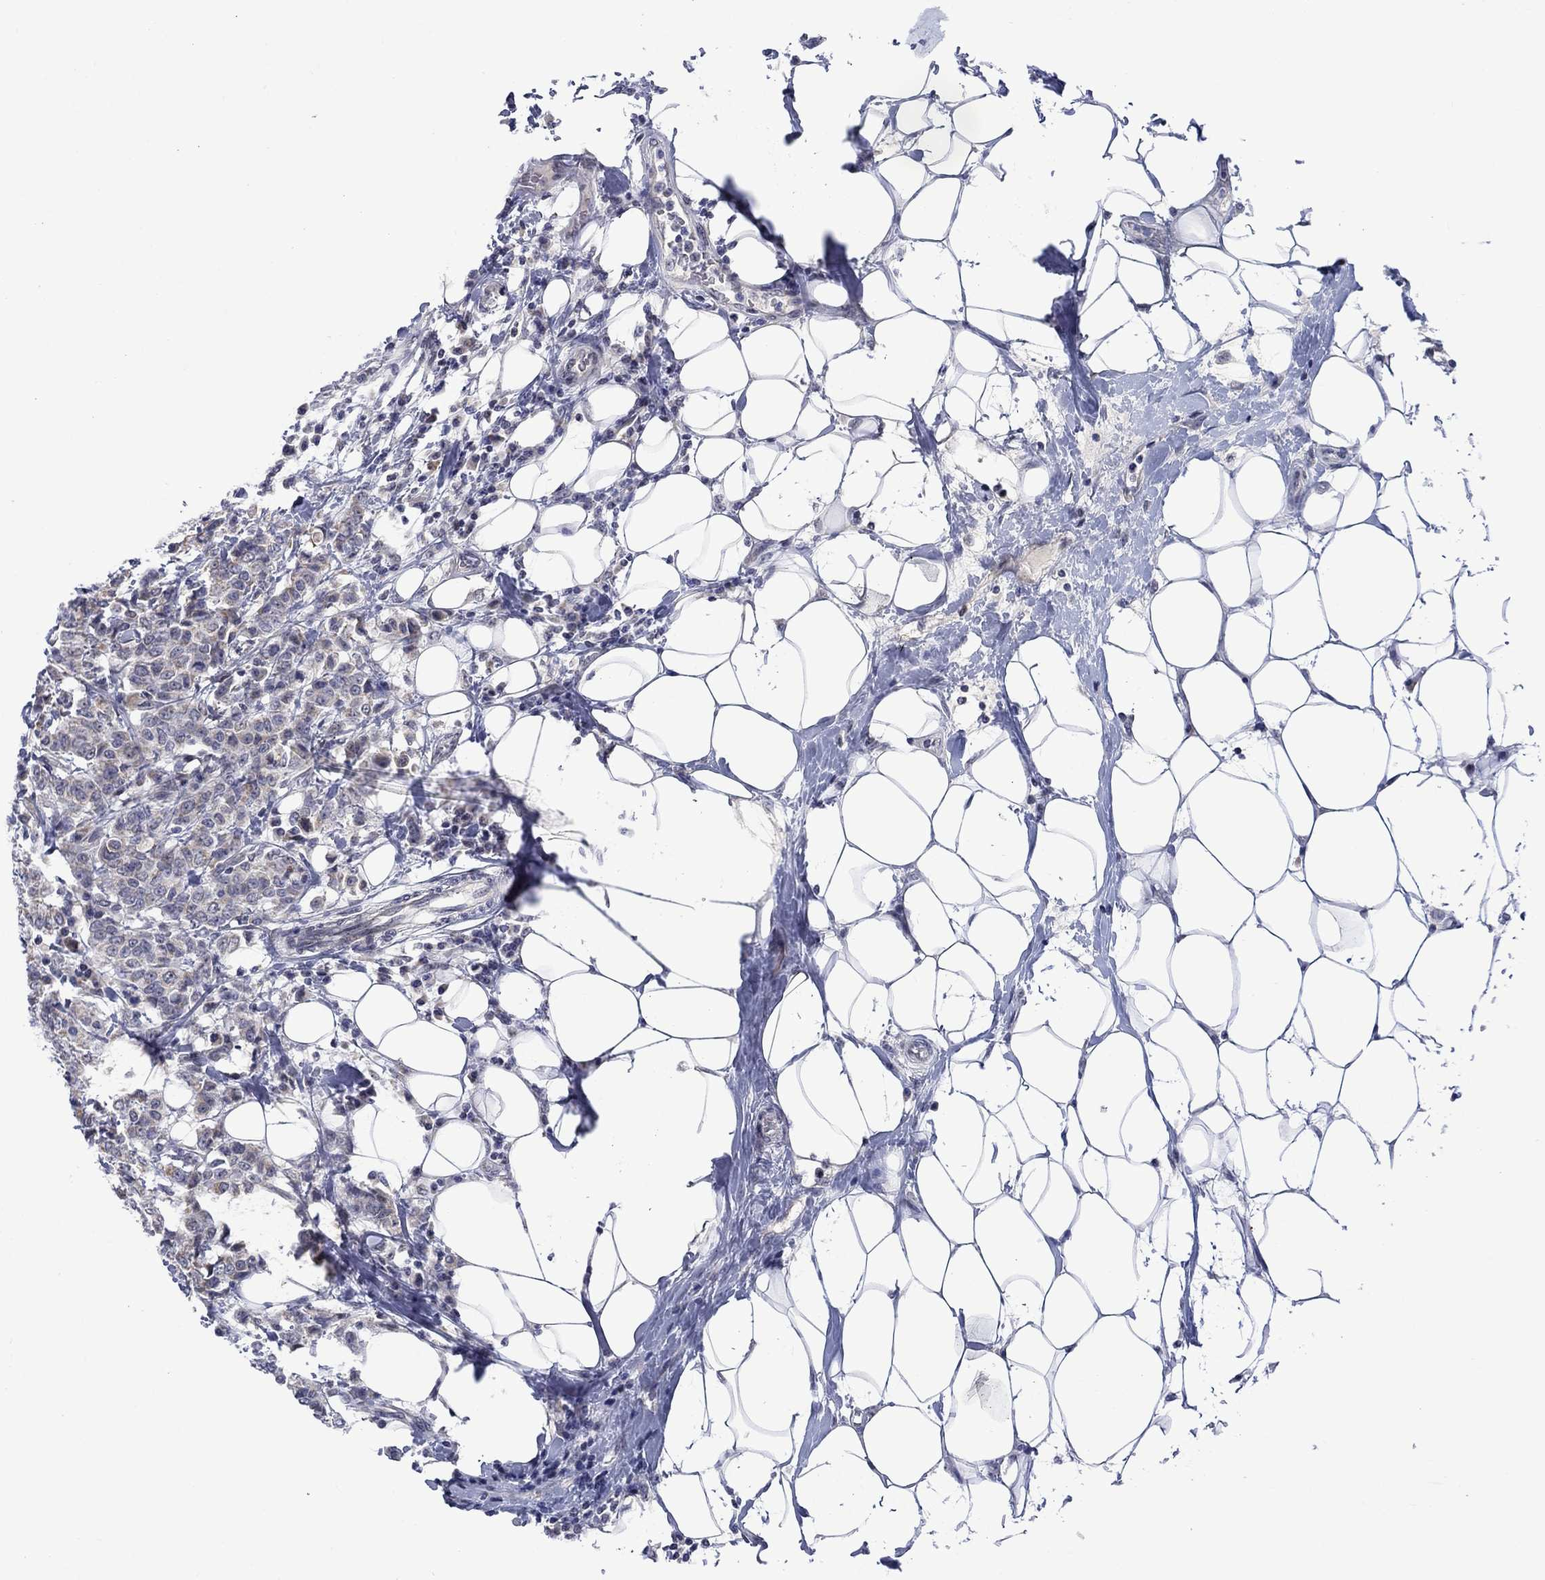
{"staining": {"intensity": "weak", "quantity": "<25%", "location": "cytoplasmic/membranous"}, "tissue": "breast cancer", "cell_type": "Tumor cells", "image_type": "cancer", "snomed": [{"axis": "morphology", "description": "Duct carcinoma"}, {"axis": "topography", "description": "Breast"}], "caption": "Immunohistochemistry (IHC) micrograph of breast cancer stained for a protein (brown), which exhibits no expression in tumor cells. (Immunohistochemistry, brightfield microscopy, high magnification).", "gene": "KCNJ16", "patient": {"sex": "female", "age": 27}}